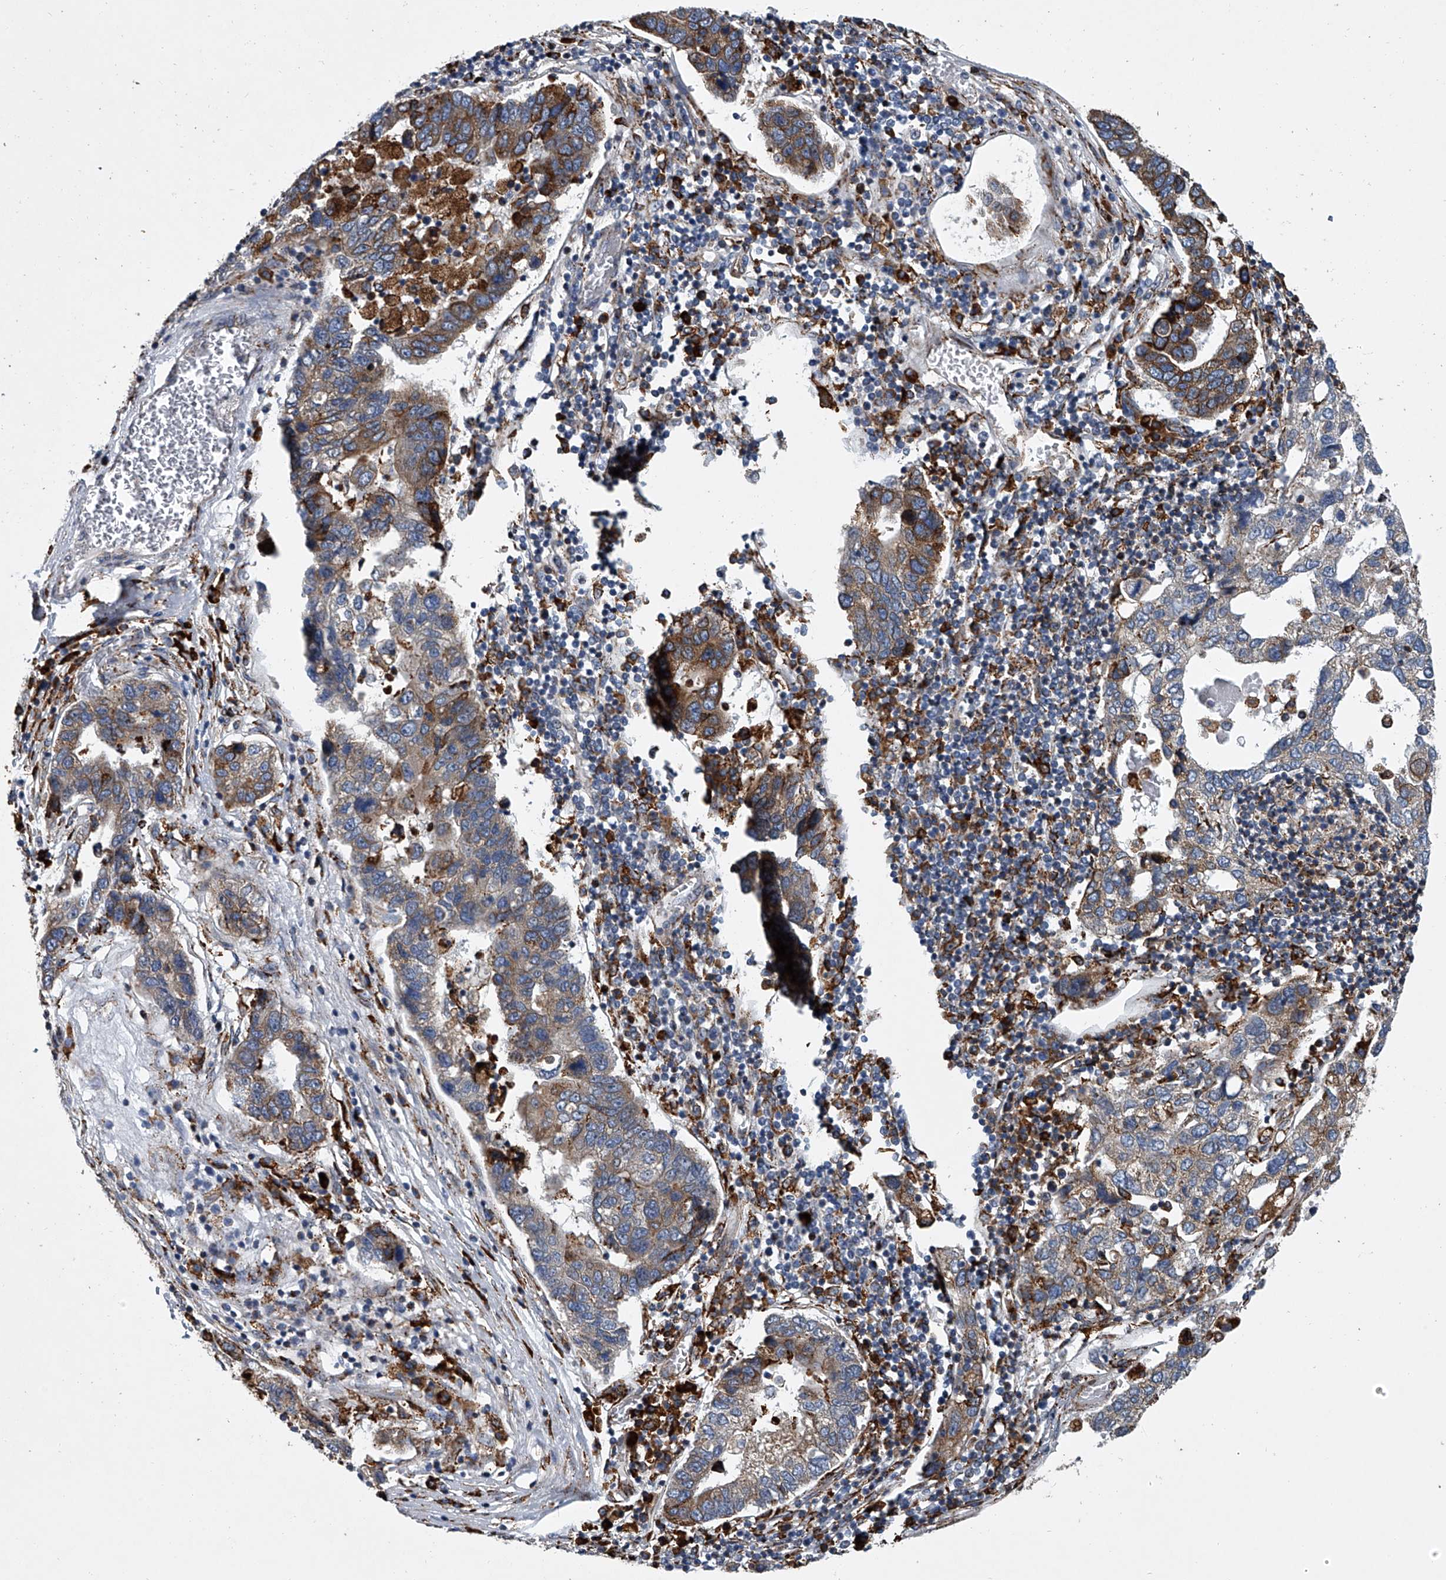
{"staining": {"intensity": "moderate", "quantity": "<25%", "location": "cytoplasmic/membranous"}, "tissue": "pancreatic cancer", "cell_type": "Tumor cells", "image_type": "cancer", "snomed": [{"axis": "morphology", "description": "Adenocarcinoma, NOS"}, {"axis": "topography", "description": "Pancreas"}], "caption": "Immunohistochemistry photomicrograph of adenocarcinoma (pancreatic) stained for a protein (brown), which exhibits low levels of moderate cytoplasmic/membranous expression in approximately <25% of tumor cells.", "gene": "TMEM63C", "patient": {"sex": "female", "age": 61}}